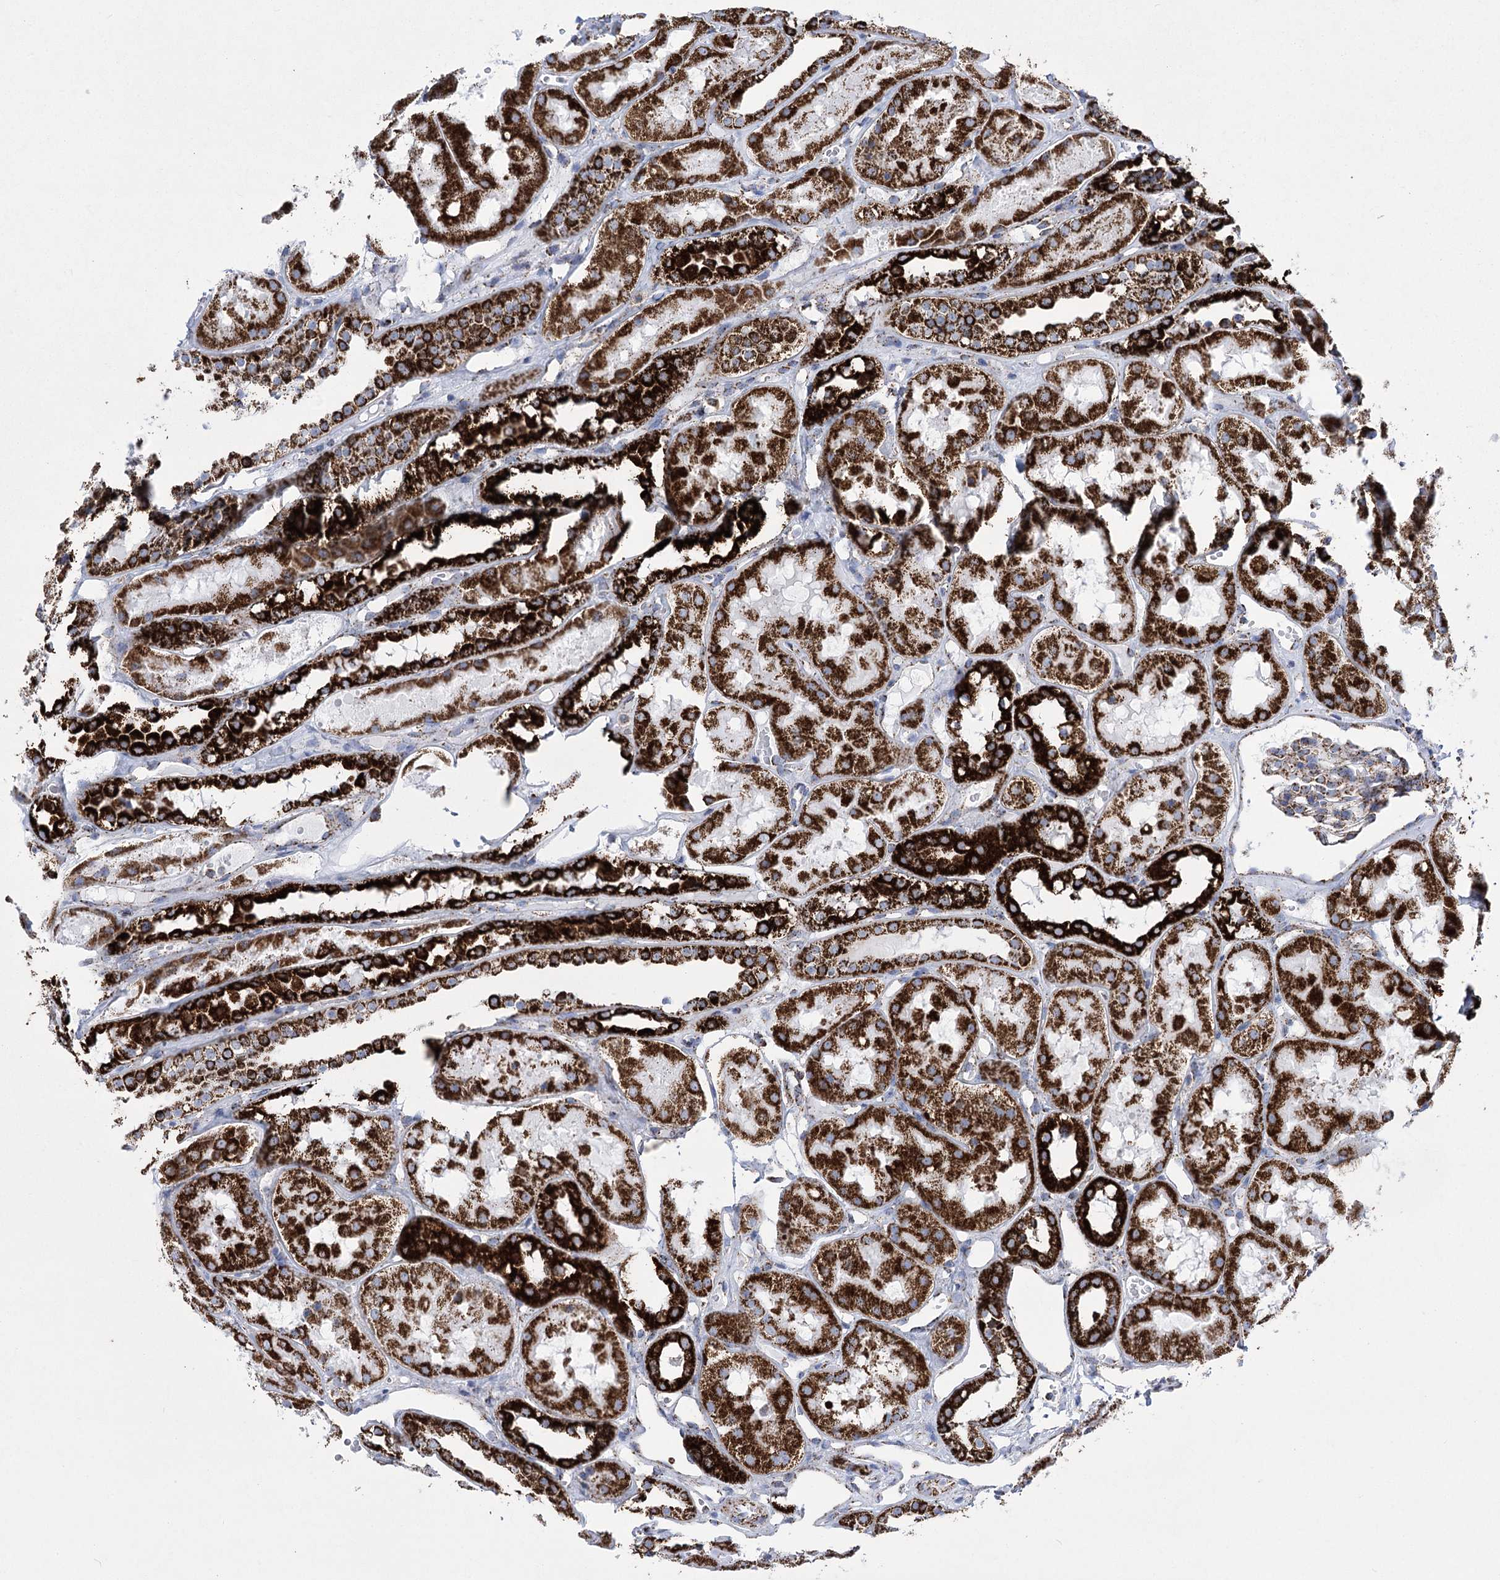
{"staining": {"intensity": "strong", "quantity": "<25%", "location": "cytoplasmic/membranous"}, "tissue": "kidney", "cell_type": "Cells in glomeruli", "image_type": "normal", "snomed": [{"axis": "morphology", "description": "Normal tissue, NOS"}, {"axis": "topography", "description": "Kidney"}], "caption": "Kidney stained with IHC shows strong cytoplasmic/membranous expression in approximately <25% of cells in glomeruli. (DAB (3,3'-diaminobenzidine) IHC, brown staining for protein, blue staining for nuclei).", "gene": "PDHB", "patient": {"sex": "male", "age": 16}}